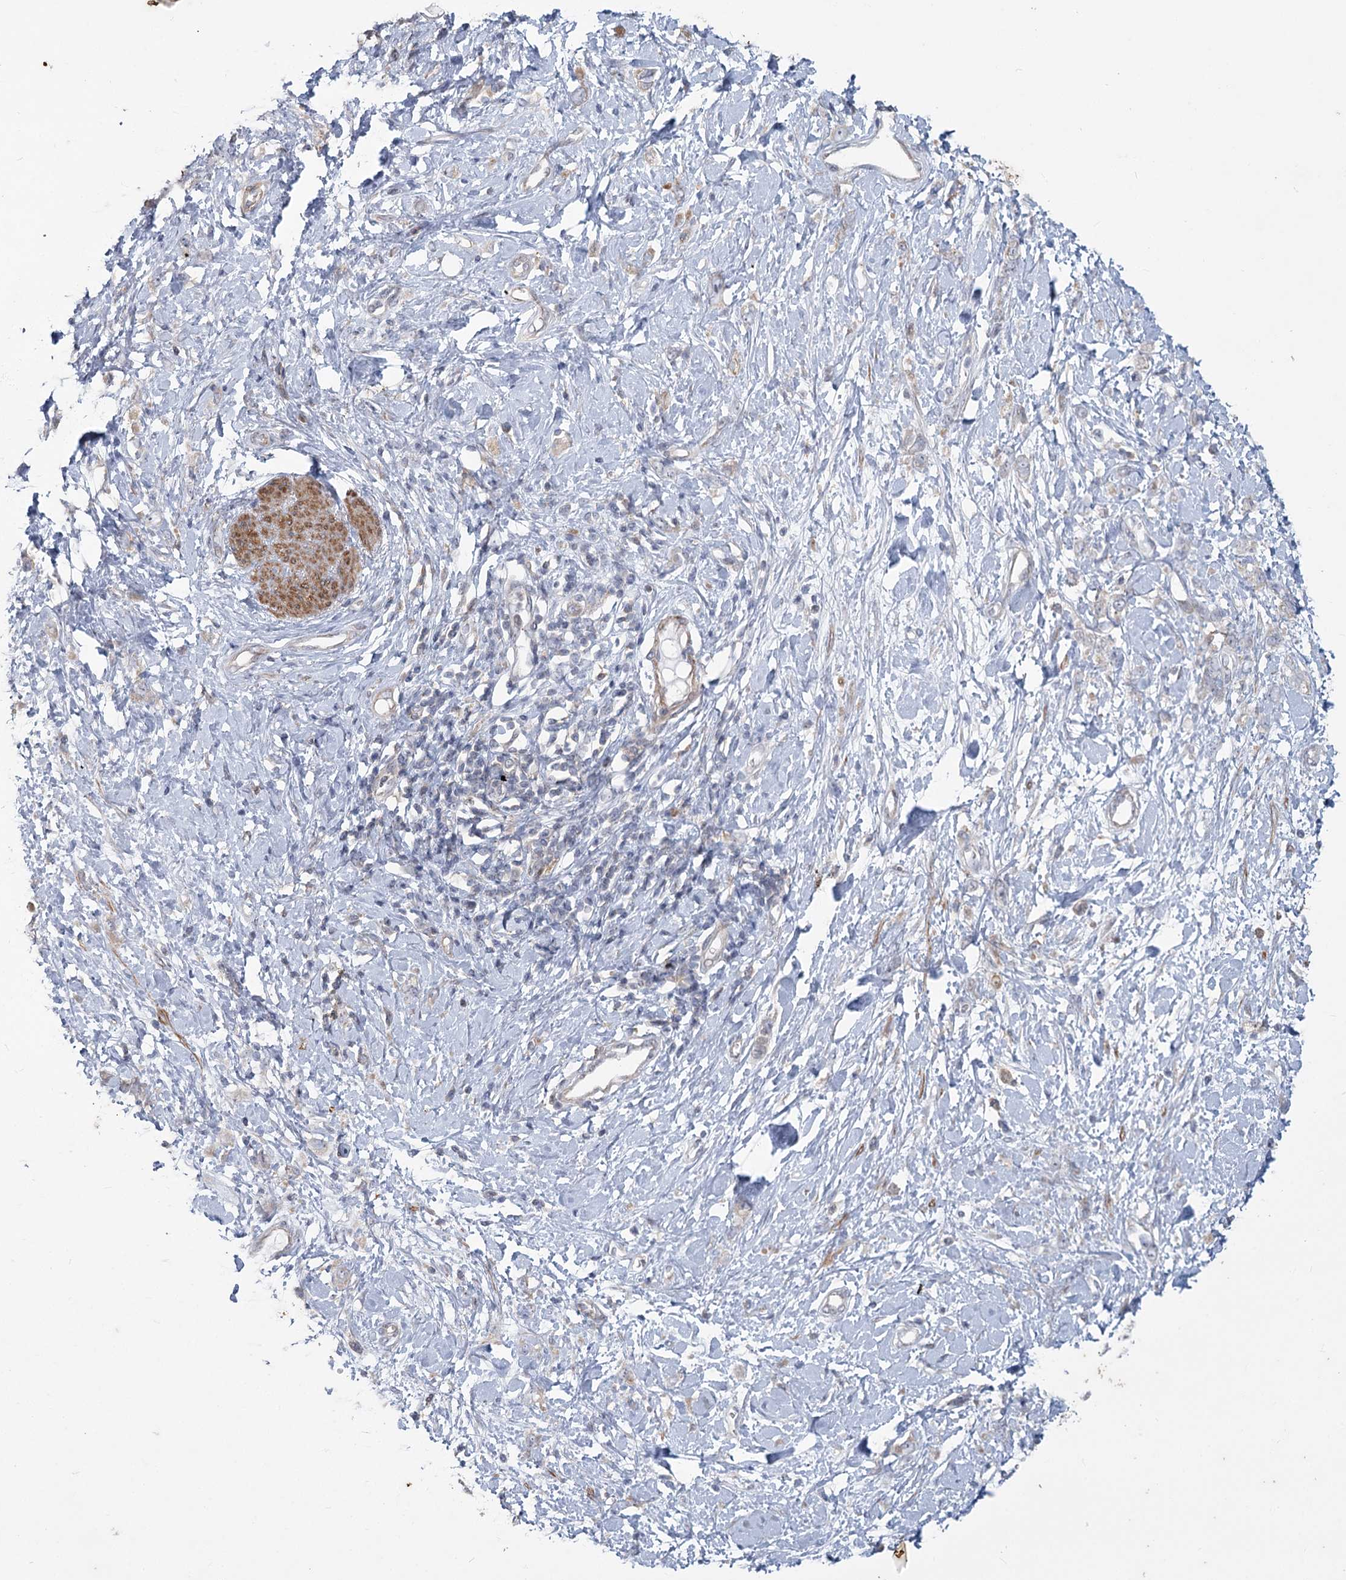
{"staining": {"intensity": "negative", "quantity": "none", "location": "none"}, "tissue": "stomach cancer", "cell_type": "Tumor cells", "image_type": "cancer", "snomed": [{"axis": "morphology", "description": "Adenocarcinoma, NOS"}, {"axis": "topography", "description": "Stomach"}], "caption": "Immunohistochemistry photomicrograph of neoplastic tissue: stomach adenocarcinoma stained with DAB demonstrates no significant protein expression in tumor cells.", "gene": "MTG1", "patient": {"sex": "female", "age": 76}}